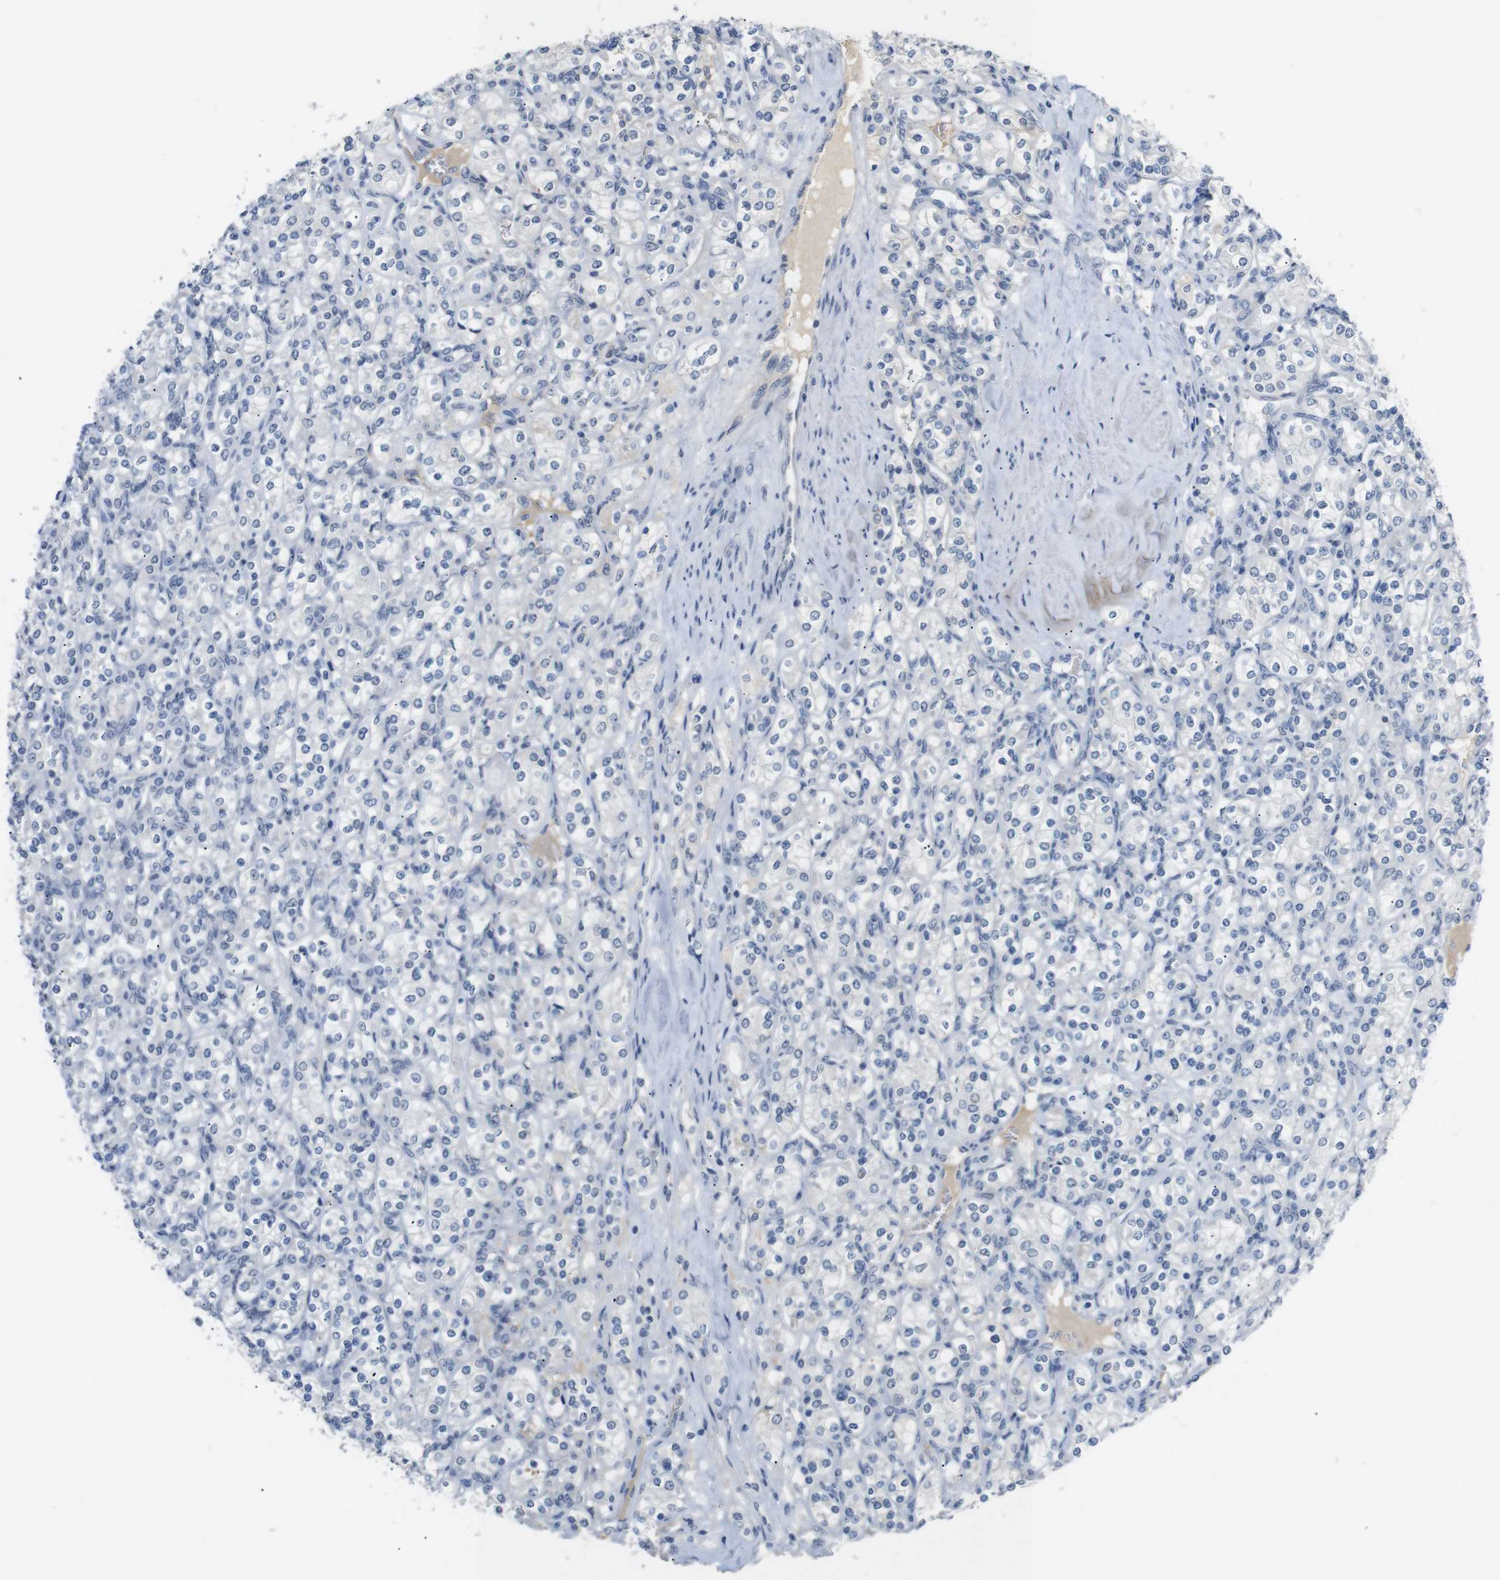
{"staining": {"intensity": "negative", "quantity": "none", "location": "none"}, "tissue": "renal cancer", "cell_type": "Tumor cells", "image_type": "cancer", "snomed": [{"axis": "morphology", "description": "Adenocarcinoma, NOS"}, {"axis": "topography", "description": "Kidney"}], "caption": "DAB immunohistochemical staining of renal cancer (adenocarcinoma) displays no significant expression in tumor cells. (DAB (3,3'-diaminobenzidine) IHC with hematoxylin counter stain).", "gene": "CHRM5", "patient": {"sex": "male", "age": 77}}